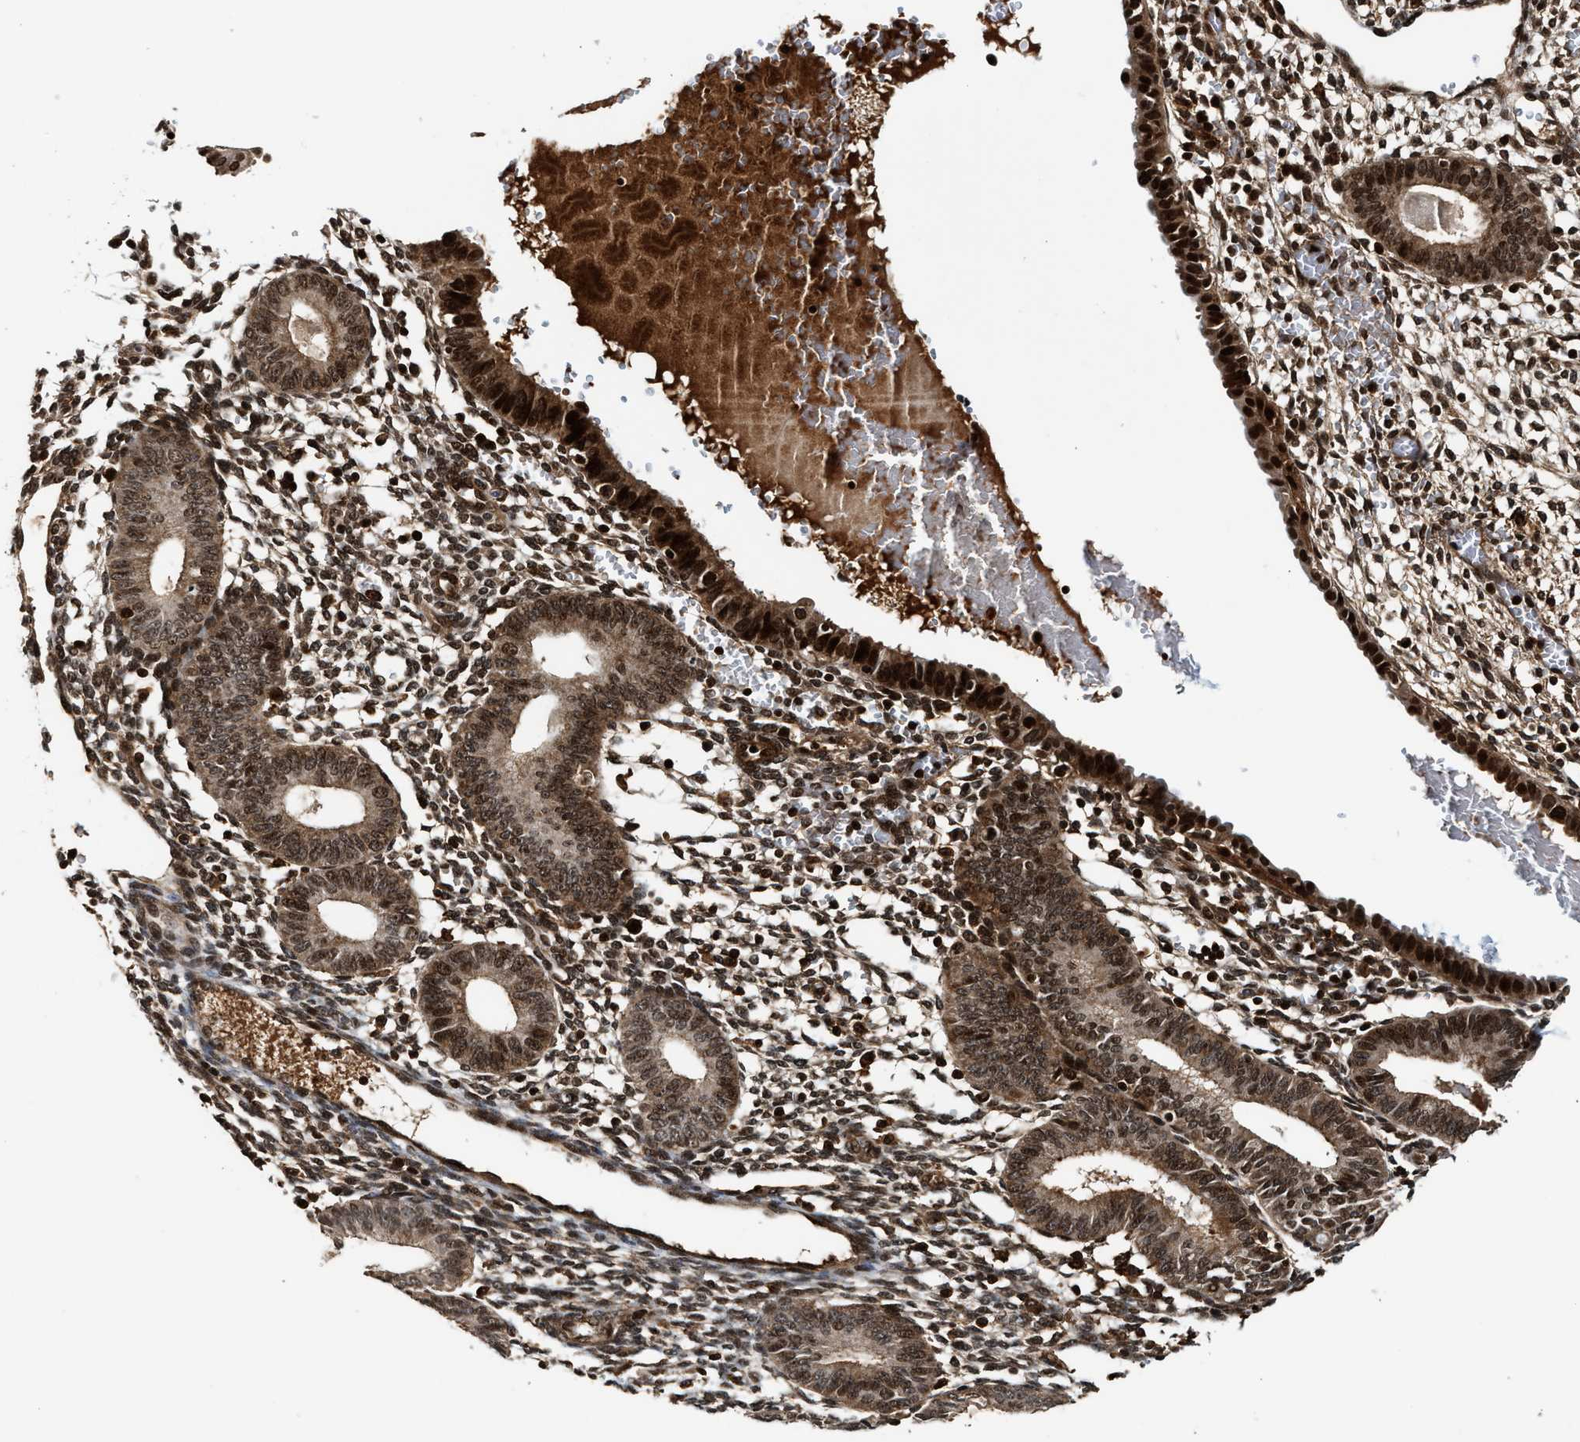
{"staining": {"intensity": "strong", "quantity": "25%-75%", "location": "cytoplasmic/membranous,nuclear"}, "tissue": "endometrium", "cell_type": "Cells in endometrial stroma", "image_type": "normal", "snomed": [{"axis": "morphology", "description": "Normal tissue, NOS"}, {"axis": "topography", "description": "Endometrium"}], "caption": "Brown immunohistochemical staining in unremarkable human endometrium demonstrates strong cytoplasmic/membranous,nuclear staining in approximately 25%-75% of cells in endometrial stroma. The protein of interest is stained brown, and the nuclei are stained in blue (DAB IHC with brightfield microscopy, high magnification).", "gene": "MDM2", "patient": {"sex": "female", "age": 61}}